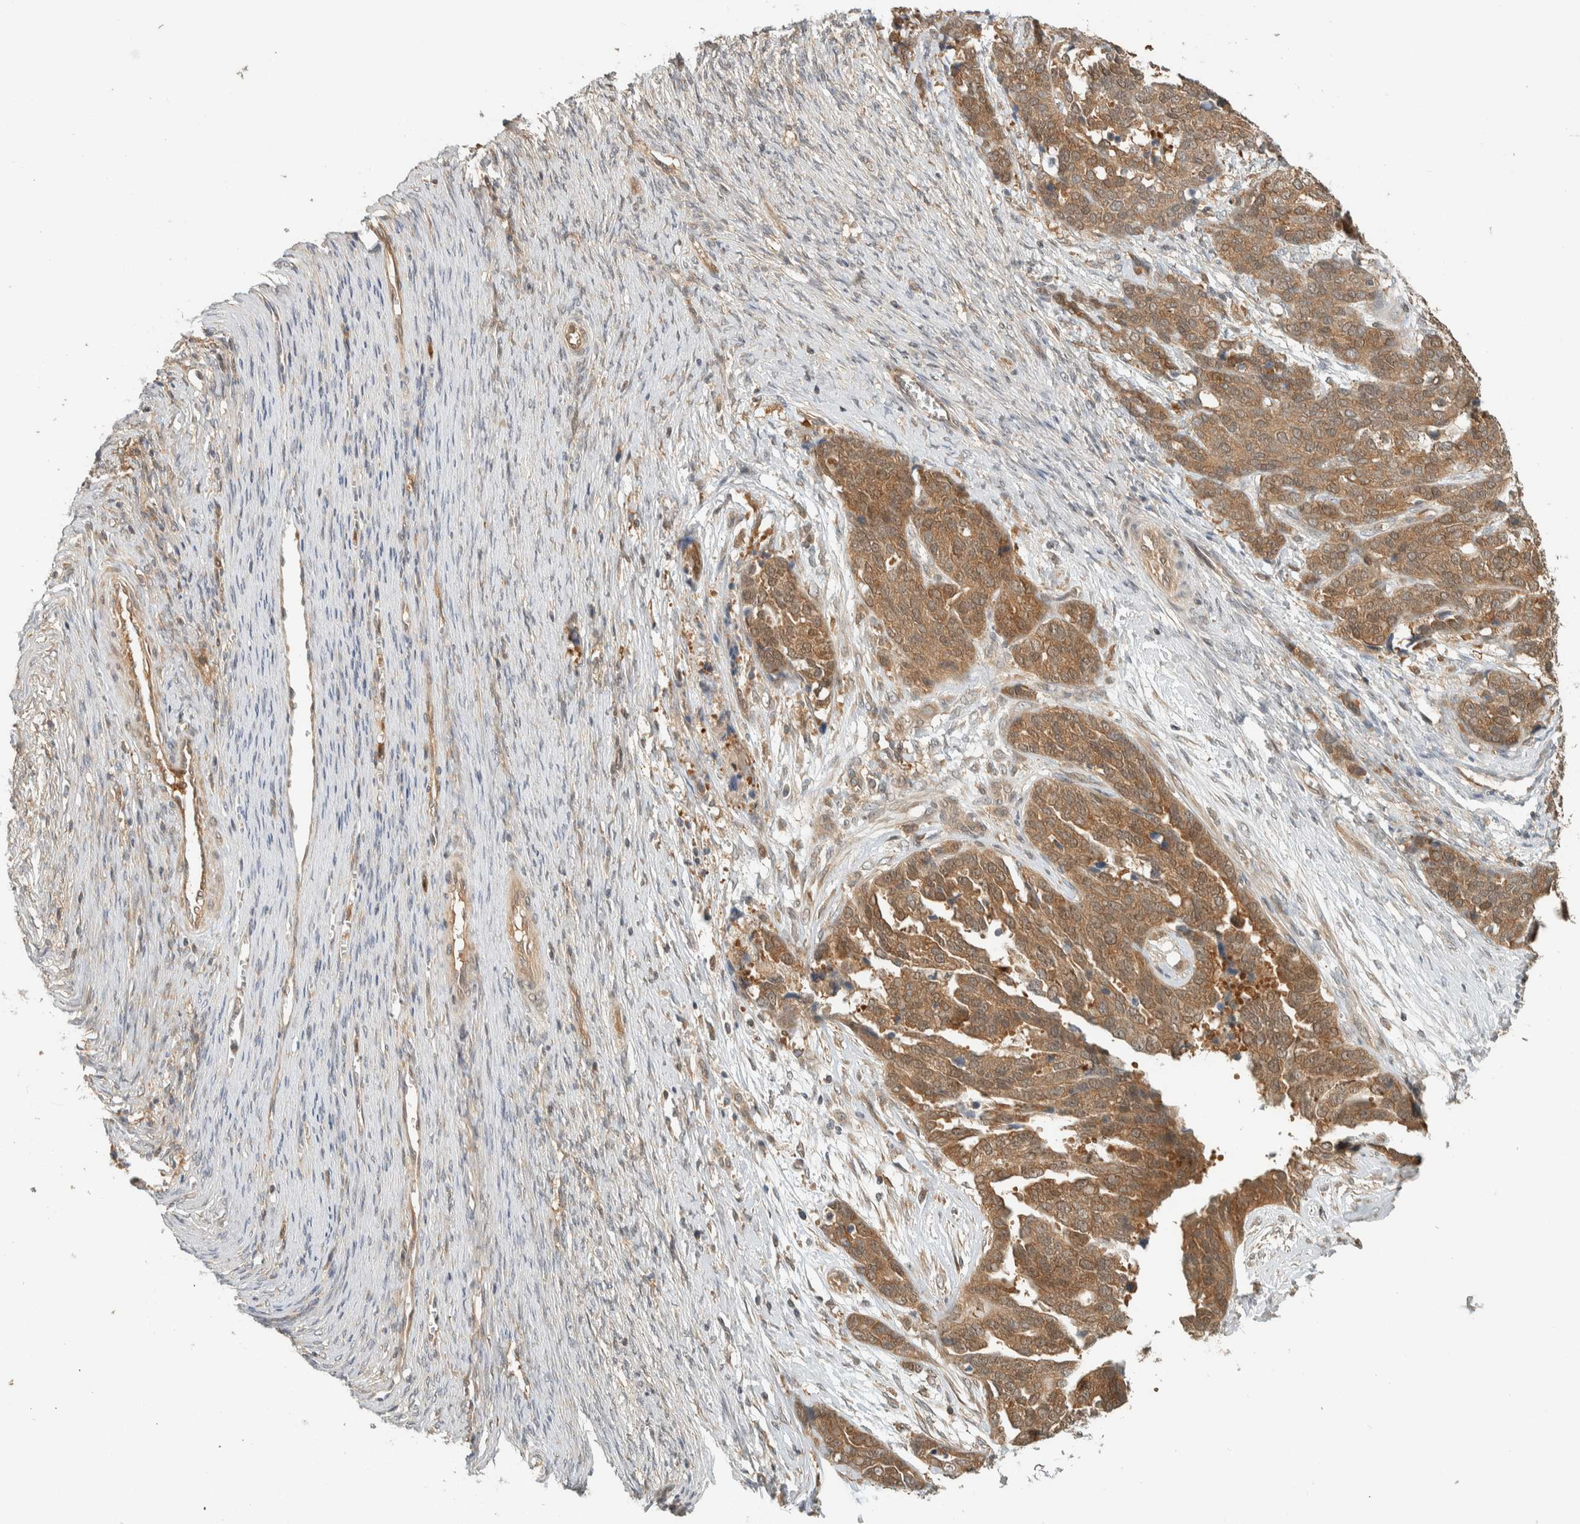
{"staining": {"intensity": "moderate", "quantity": ">75%", "location": "cytoplasmic/membranous"}, "tissue": "ovarian cancer", "cell_type": "Tumor cells", "image_type": "cancer", "snomed": [{"axis": "morphology", "description": "Cystadenocarcinoma, serous, NOS"}, {"axis": "topography", "description": "Ovary"}], "caption": "Human ovarian cancer (serous cystadenocarcinoma) stained with a protein marker displays moderate staining in tumor cells.", "gene": "ADSS2", "patient": {"sex": "female", "age": 44}}